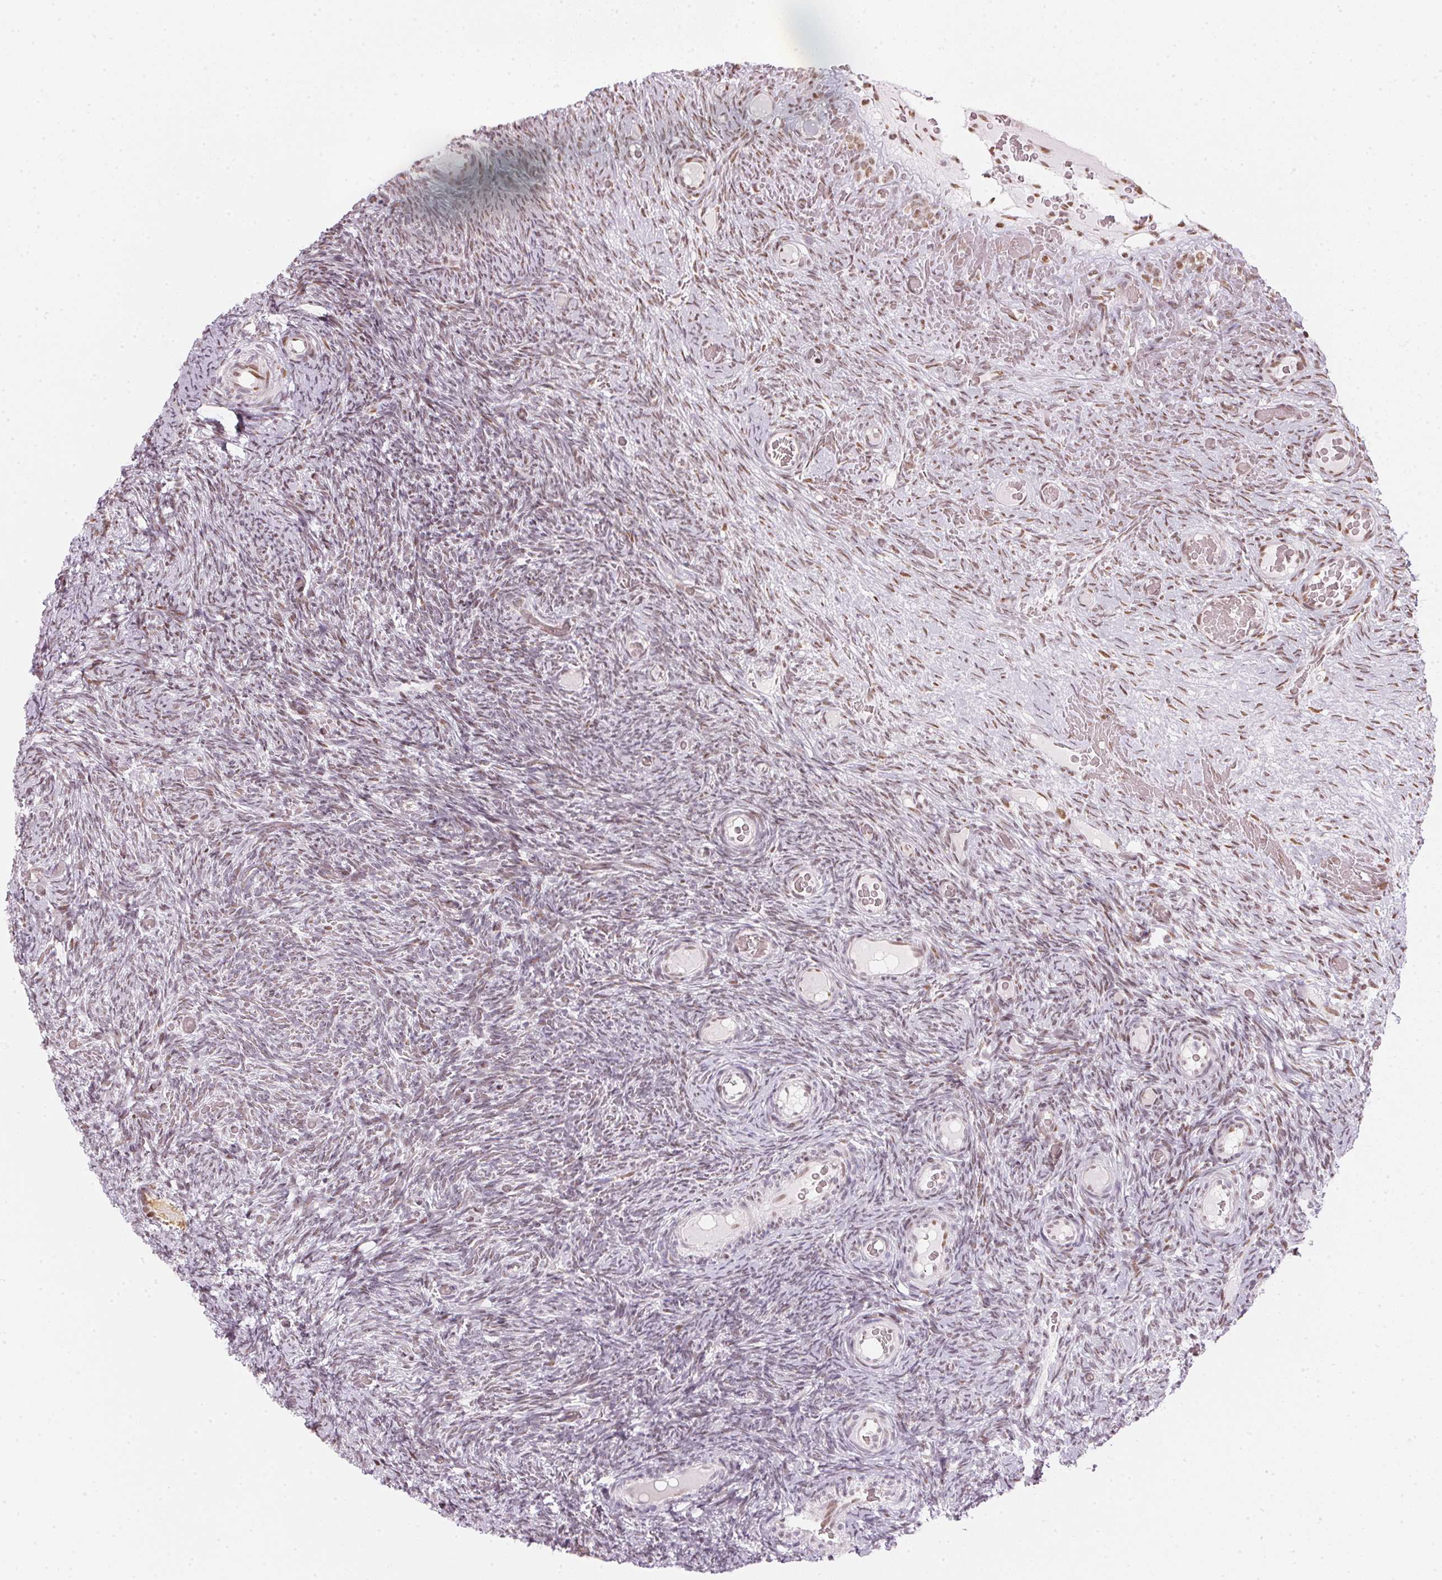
{"staining": {"intensity": "moderate", "quantity": "25%-75%", "location": "cytoplasmic/membranous,nuclear"}, "tissue": "ovary", "cell_type": "Follicle cells", "image_type": "normal", "snomed": [{"axis": "morphology", "description": "Normal tissue, NOS"}, {"axis": "topography", "description": "Ovary"}], "caption": "A histopathology image of ovary stained for a protein exhibits moderate cytoplasmic/membranous,nuclear brown staining in follicle cells. The staining was performed using DAB to visualize the protein expression in brown, while the nuclei were stained in blue with hematoxylin (Magnification: 20x).", "gene": "KAT6A", "patient": {"sex": "female", "age": 34}}